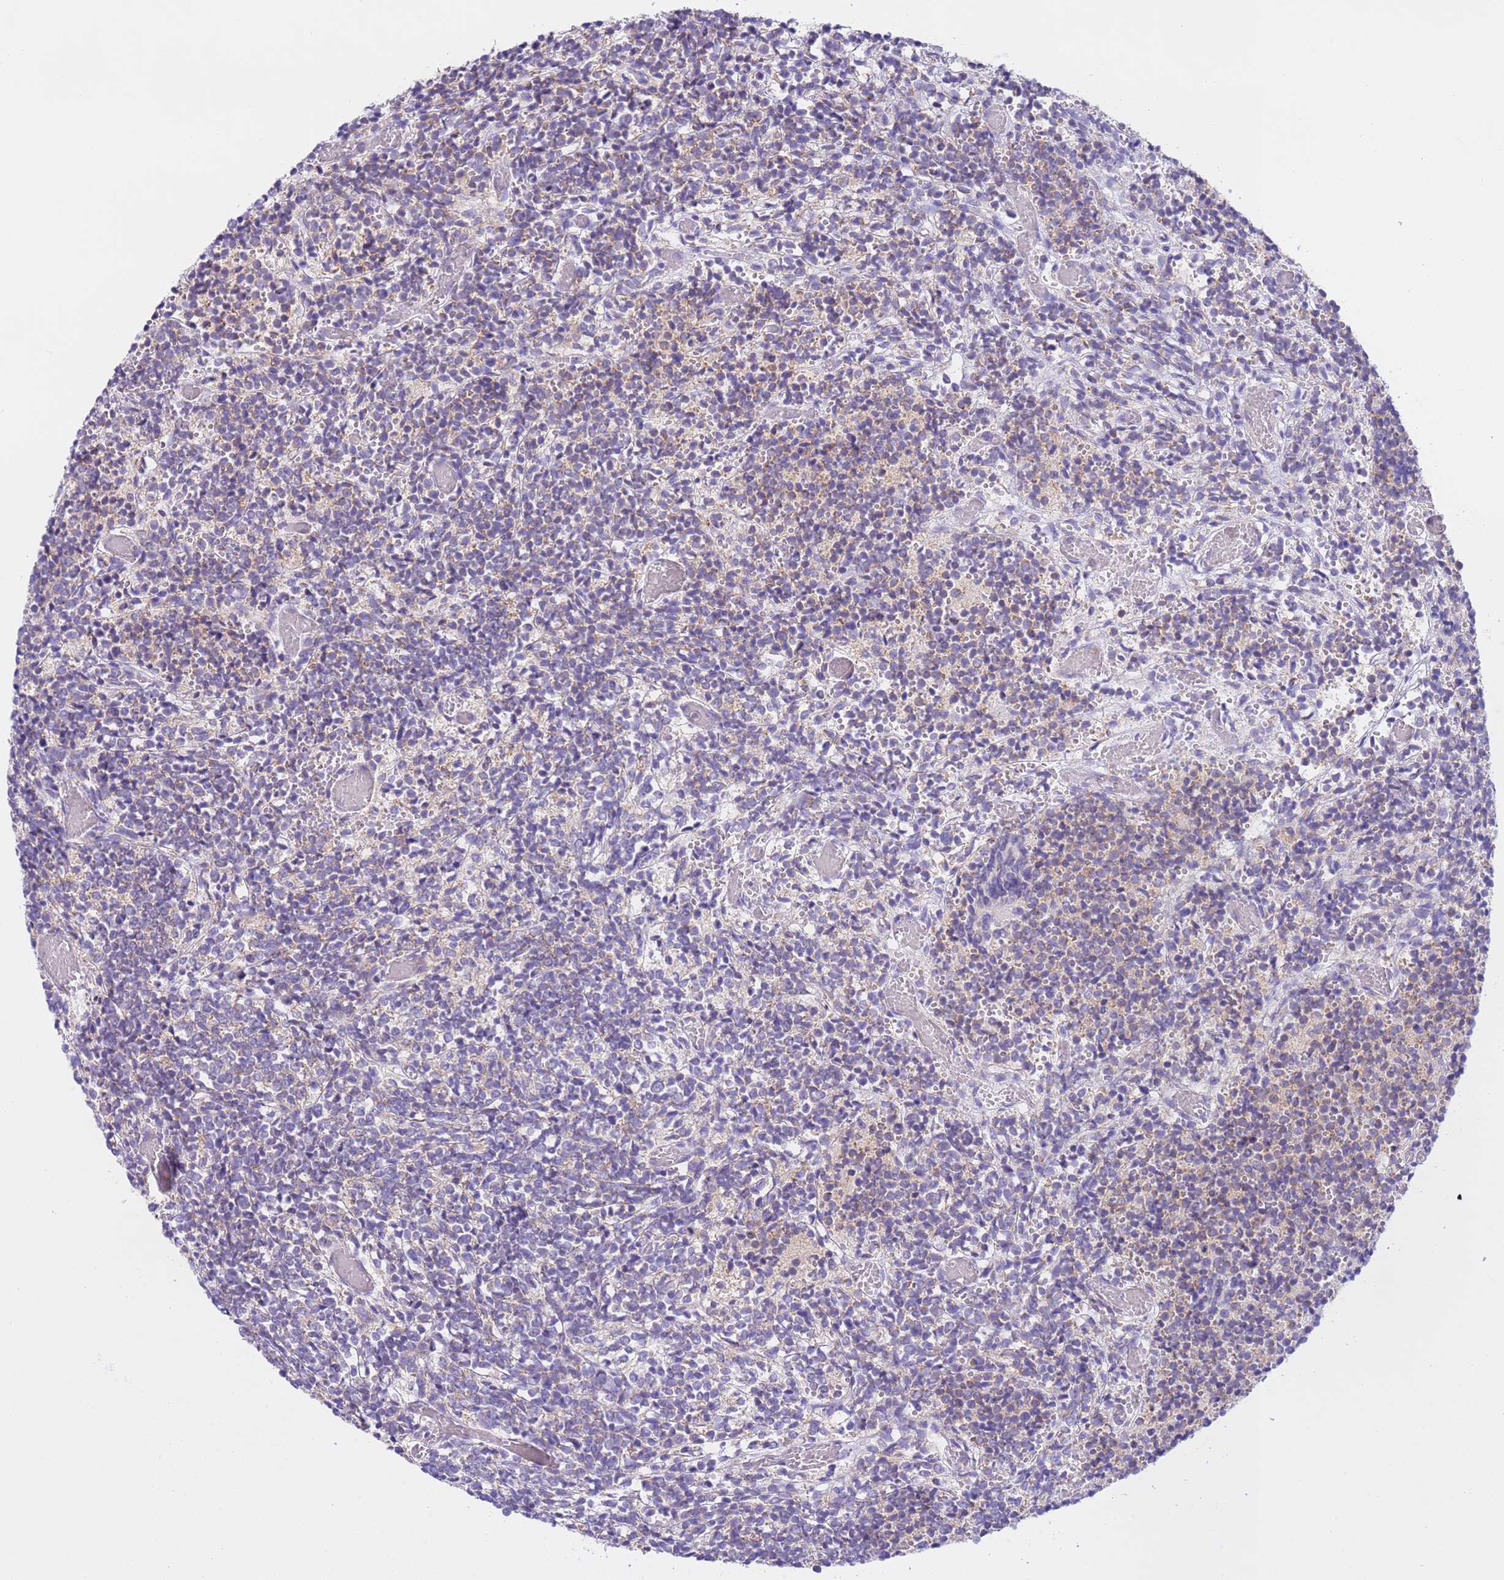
{"staining": {"intensity": "negative", "quantity": "none", "location": "none"}, "tissue": "glioma", "cell_type": "Tumor cells", "image_type": "cancer", "snomed": [{"axis": "morphology", "description": "Glioma, malignant, Low grade"}, {"axis": "topography", "description": "Brain"}], "caption": "Malignant low-grade glioma was stained to show a protein in brown. There is no significant expression in tumor cells. (Brightfield microscopy of DAB (3,3'-diaminobenzidine) immunohistochemistry at high magnification).", "gene": "VARS1", "patient": {"sex": "female", "age": 1}}